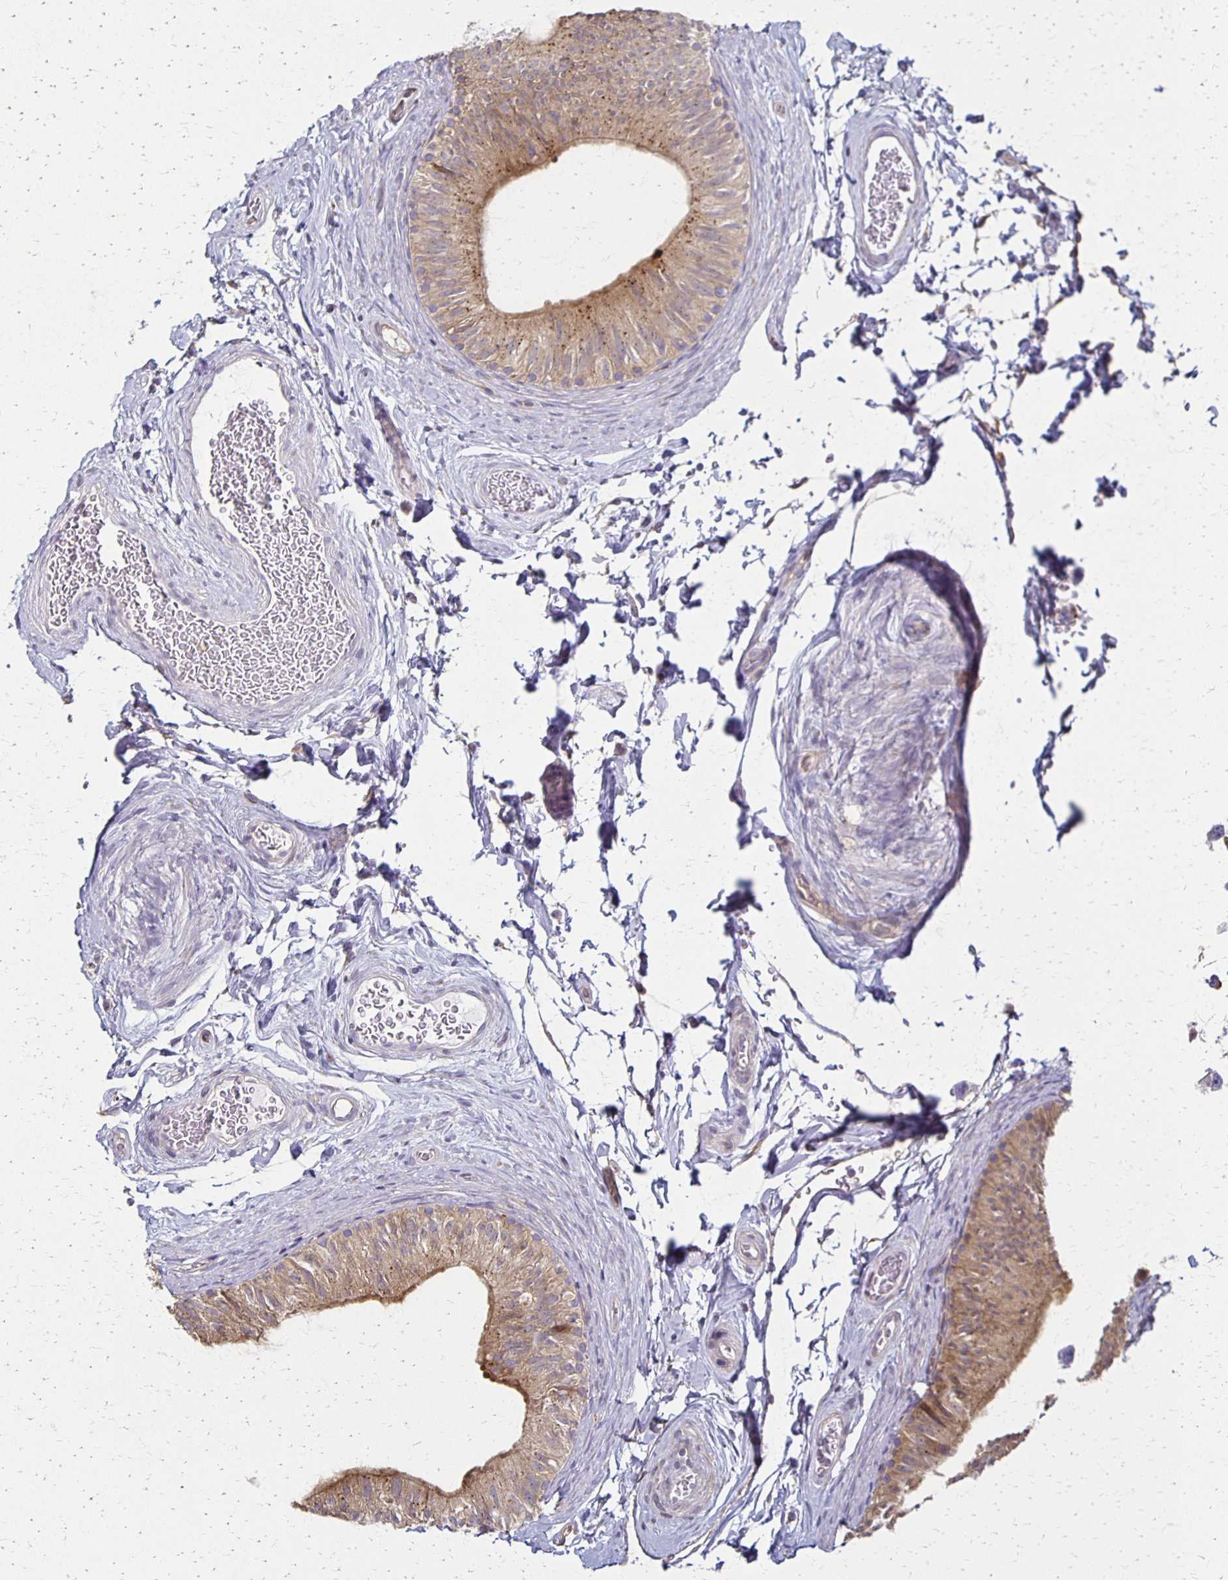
{"staining": {"intensity": "moderate", "quantity": ">75%", "location": "cytoplasmic/membranous"}, "tissue": "epididymis", "cell_type": "Glandular cells", "image_type": "normal", "snomed": [{"axis": "morphology", "description": "Normal tissue, NOS"}, {"axis": "topography", "description": "Epididymis, spermatic cord, NOS"}, {"axis": "topography", "description": "Epididymis"}], "caption": "Human epididymis stained with a brown dye reveals moderate cytoplasmic/membranous positive expression in approximately >75% of glandular cells.", "gene": "GPX4", "patient": {"sex": "male", "age": 31}}